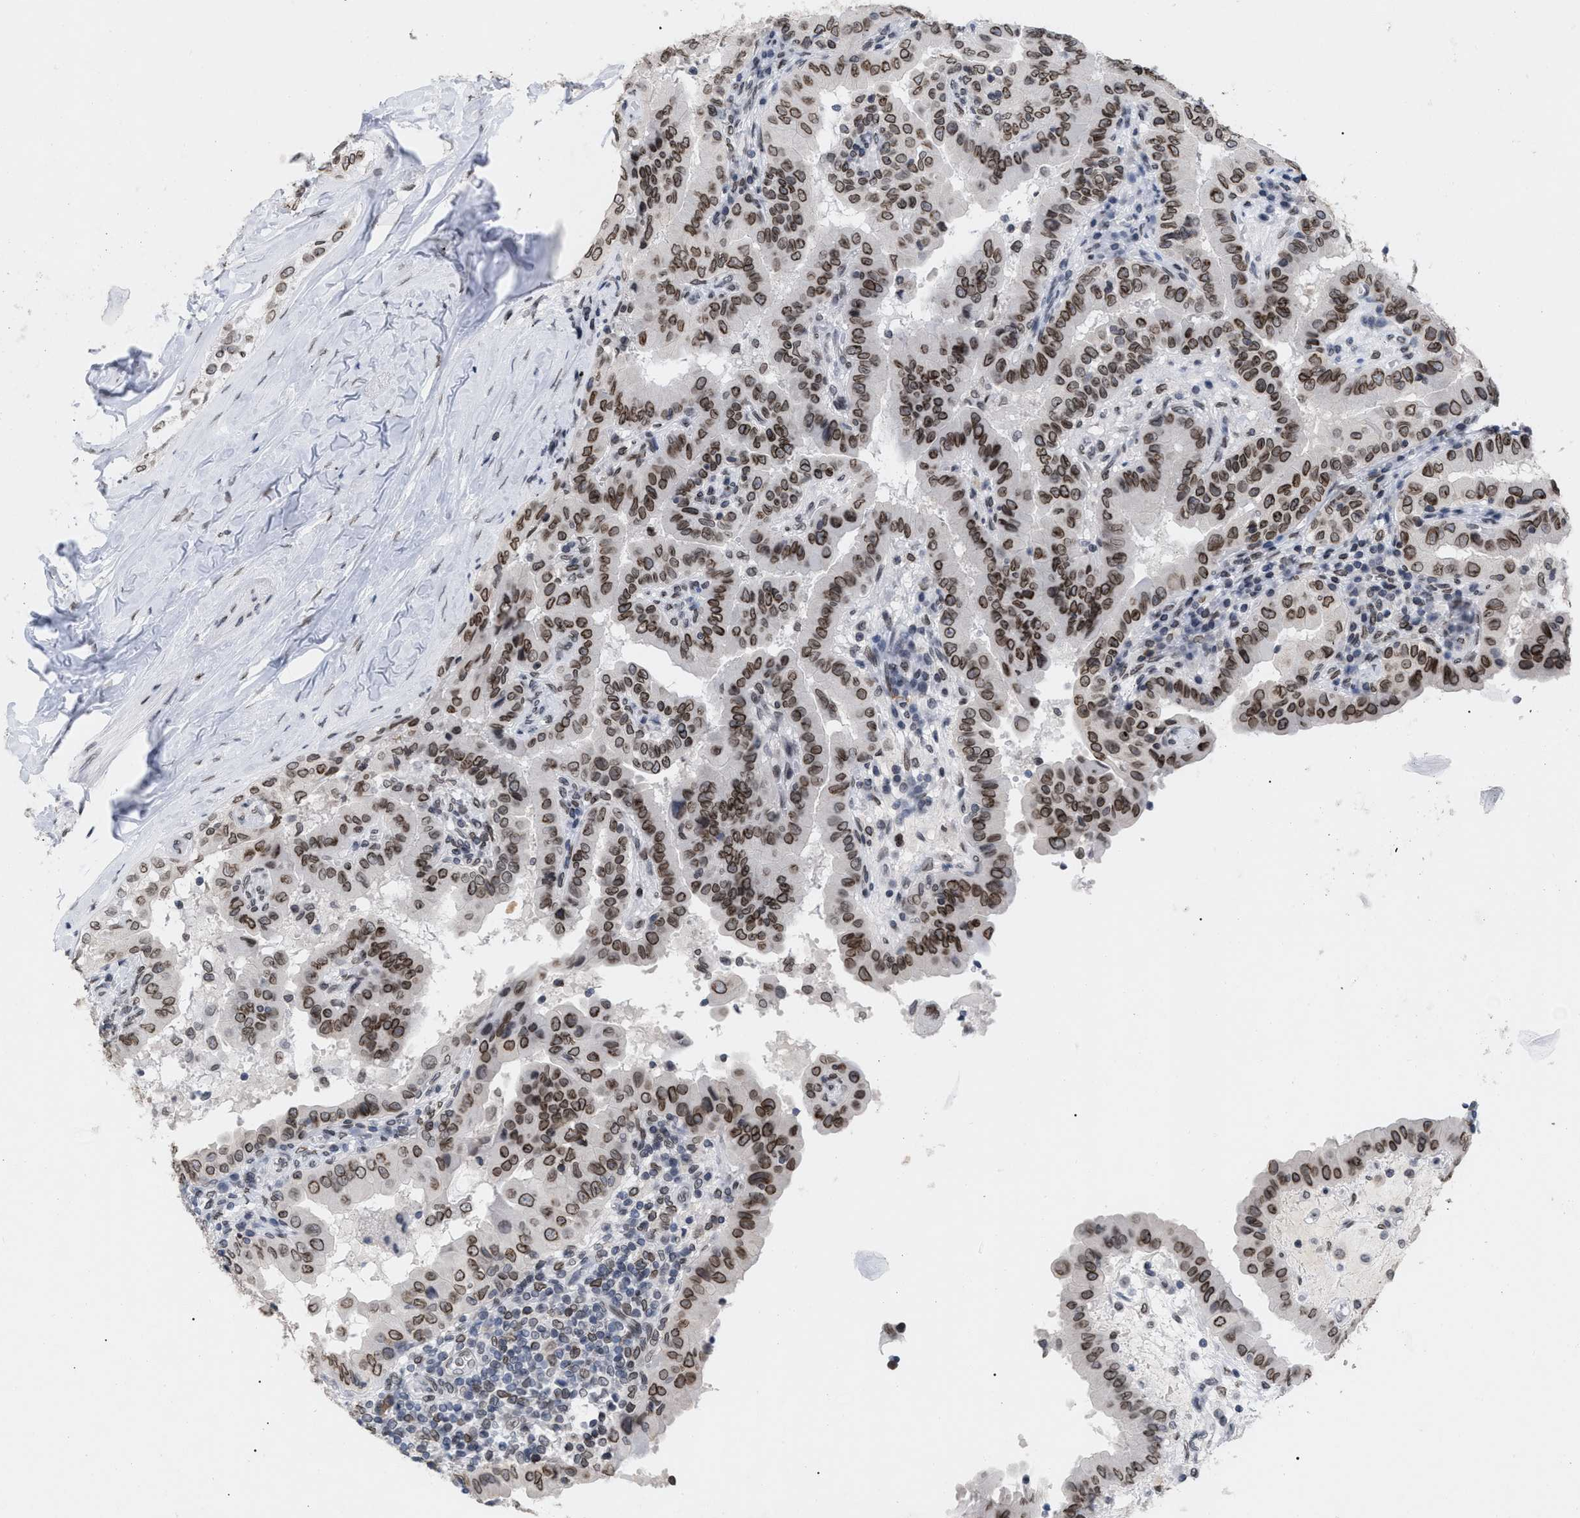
{"staining": {"intensity": "moderate", "quantity": ">75%", "location": "cytoplasmic/membranous,nuclear"}, "tissue": "thyroid cancer", "cell_type": "Tumor cells", "image_type": "cancer", "snomed": [{"axis": "morphology", "description": "Papillary adenocarcinoma, NOS"}, {"axis": "topography", "description": "Thyroid gland"}], "caption": "Immunohistochemical staining of human thyroid cancer shows moderate cytoplasmic/membranous and nuclear protein expression in approximately >75% of tumor cells.", "gene": "TPR", "patient": {"sex": "male", "age": 33}}